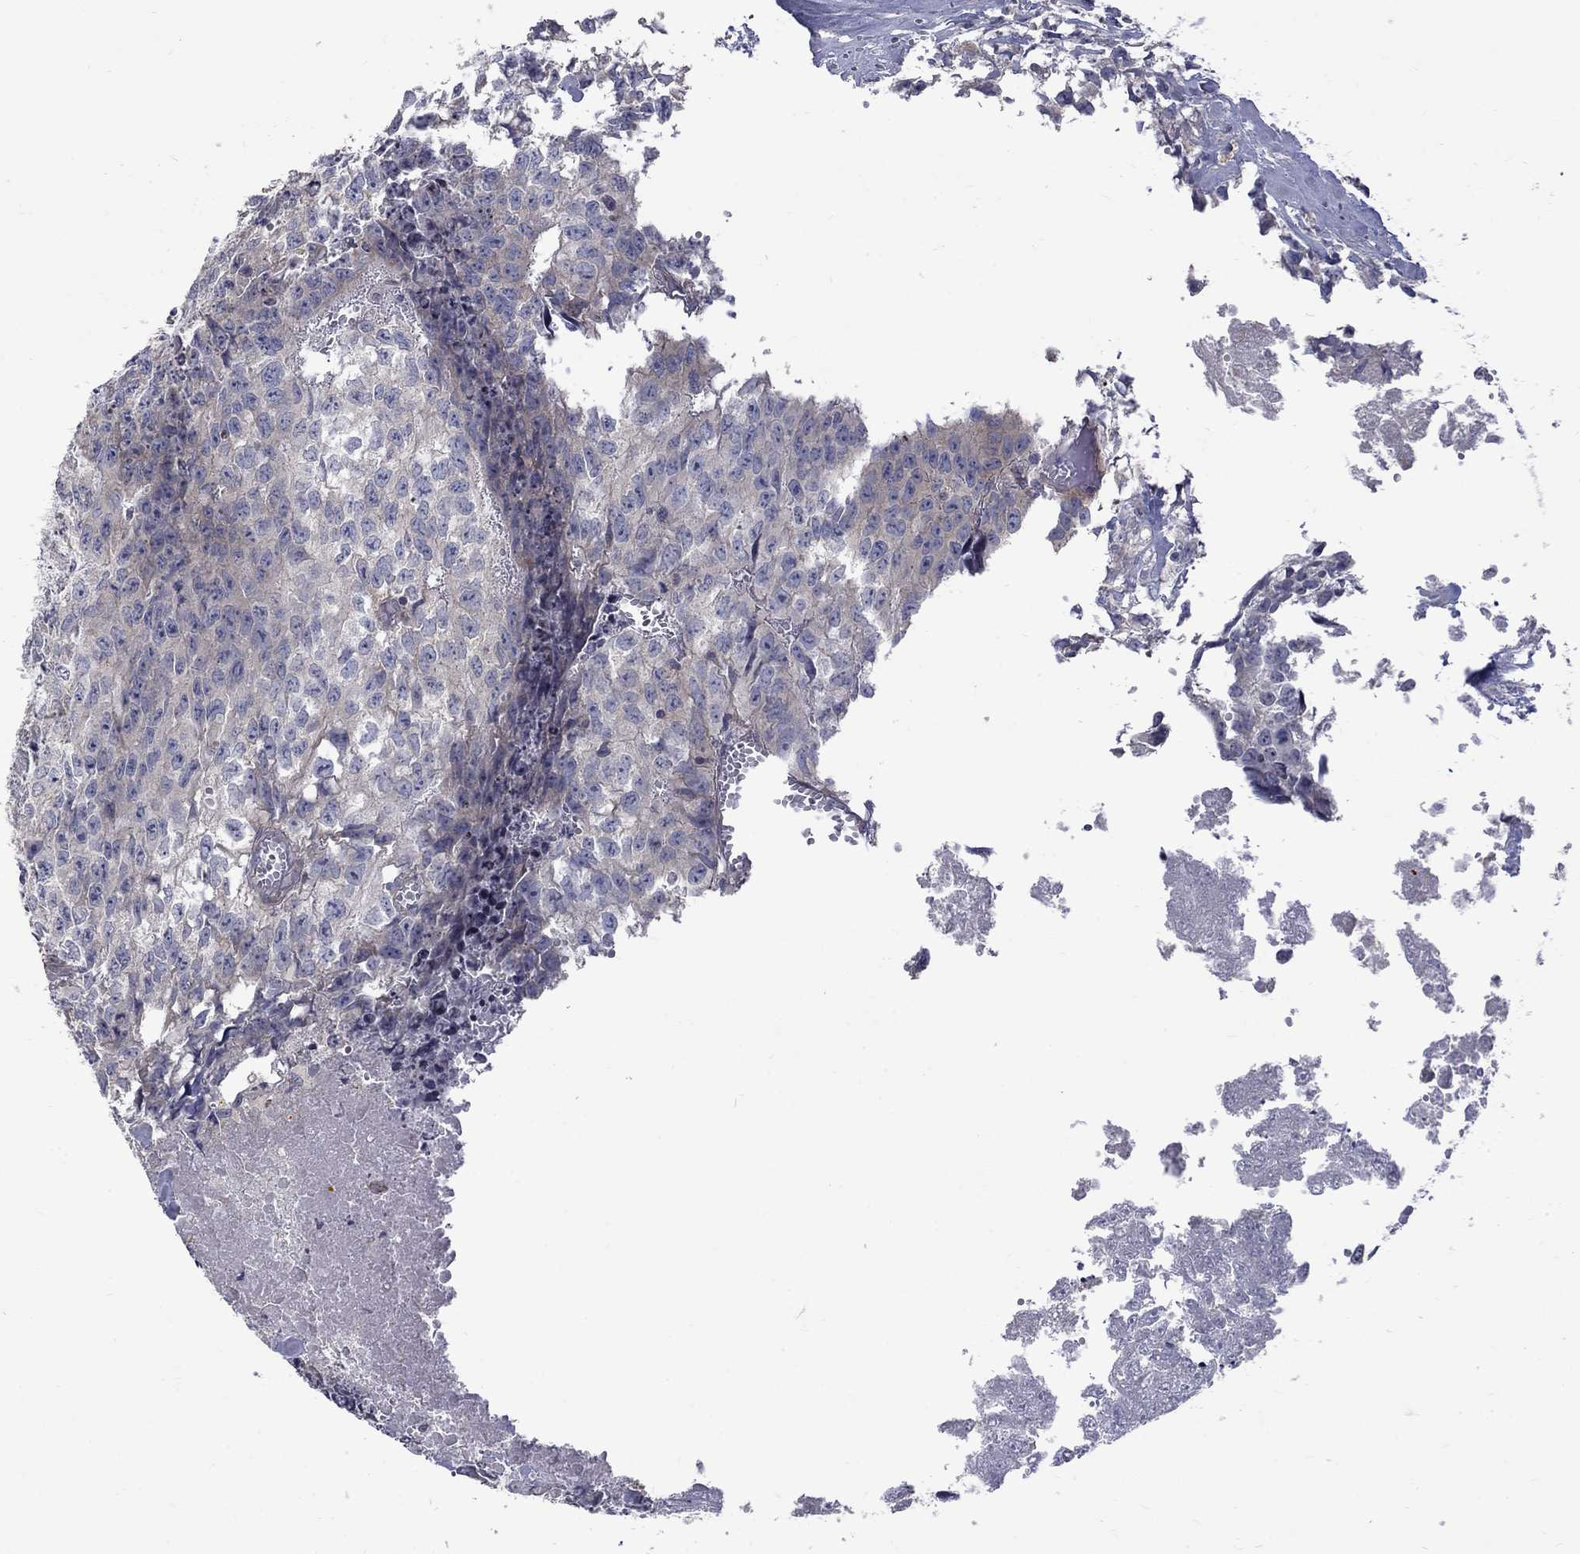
{"staining": {"intensity": "negative", "quantity": "none", "location": "none"}, "tissue": "testis cancer", "cell_type": "Tumor cells", "image_type": "cancer", "snomed": [{"axis": "morphology", "description": "Carcinoma, Embryonal, NOS"}, {"axis": "morphology", "description": "Teratoma, malignant, NOS"}, {"axis": "topography", "description": "Testis"}], "caption": "There is no significant staining in tumor cells of embryonal carcinoma (testis). The staining is performed using DAB brown chromogen with nuclei counter-stained in using hematoxylin.", "gene": "SH2B1", "patient": {"sex": "male", "age": 24}}